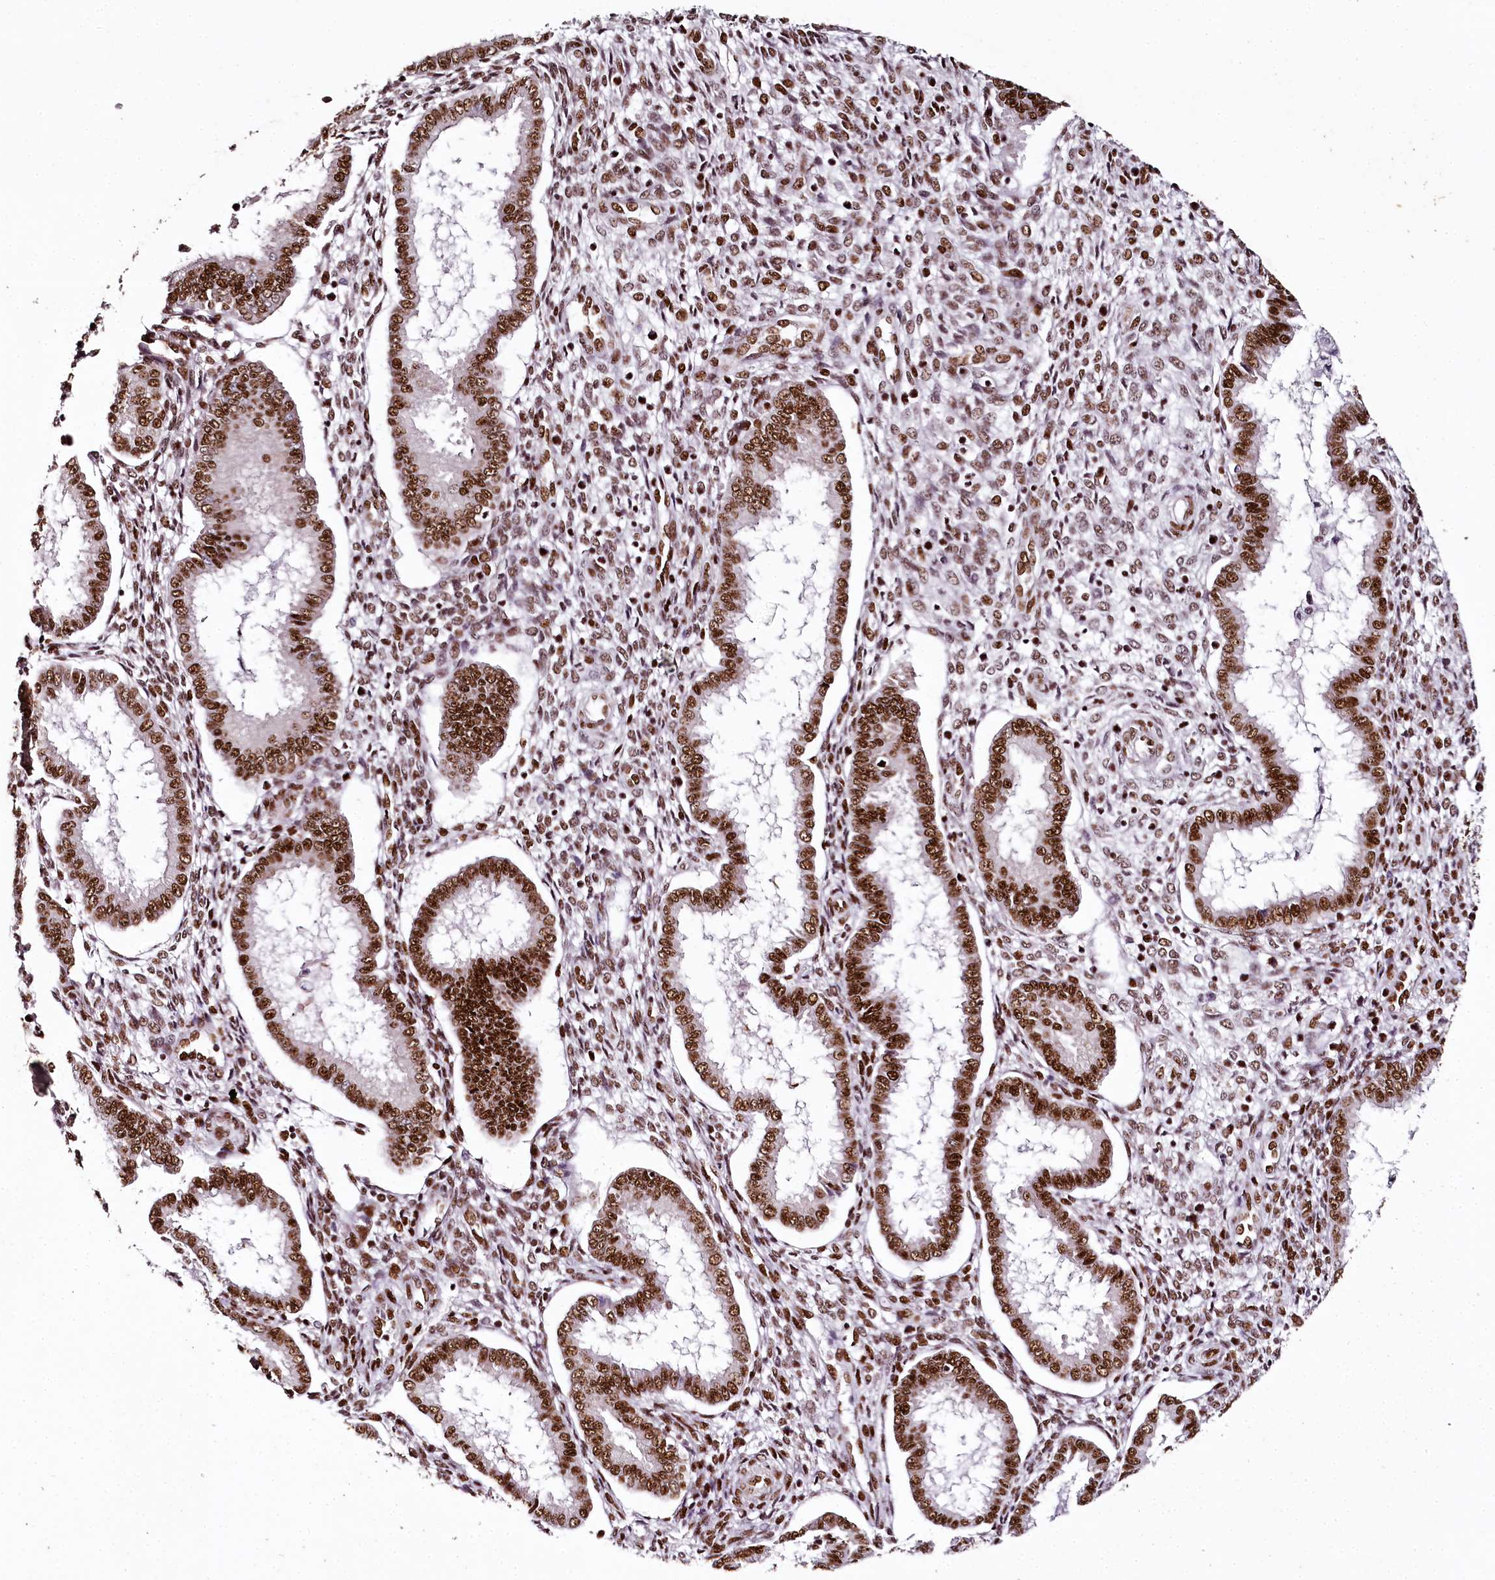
{"staining": {"intensity": "strong", "quantity": ">75%", "location": "nuclear"}, "tissue": "endometrium", "cell_type": "Cells in endometrial stroma", "image_type": "normal", "snomed": [{"axis": "morphology", "description": "Normal tissue, NOS"}, {"axis": "topography", "description": "Endometrium"}], "caption": "Immunohistochemistry staining of unremarkable endometrium, which shows high levels of strong nuclear expression in about >75% of cells in endometrial stroma indicating strong nuclear protein positivity. The staining was performed using DAB (brown) for protein detection and nuclei were counterstained in hematoxylin (blue).", "gene": "PSPC1", "patient": {"sex": "female", "age": 24}}